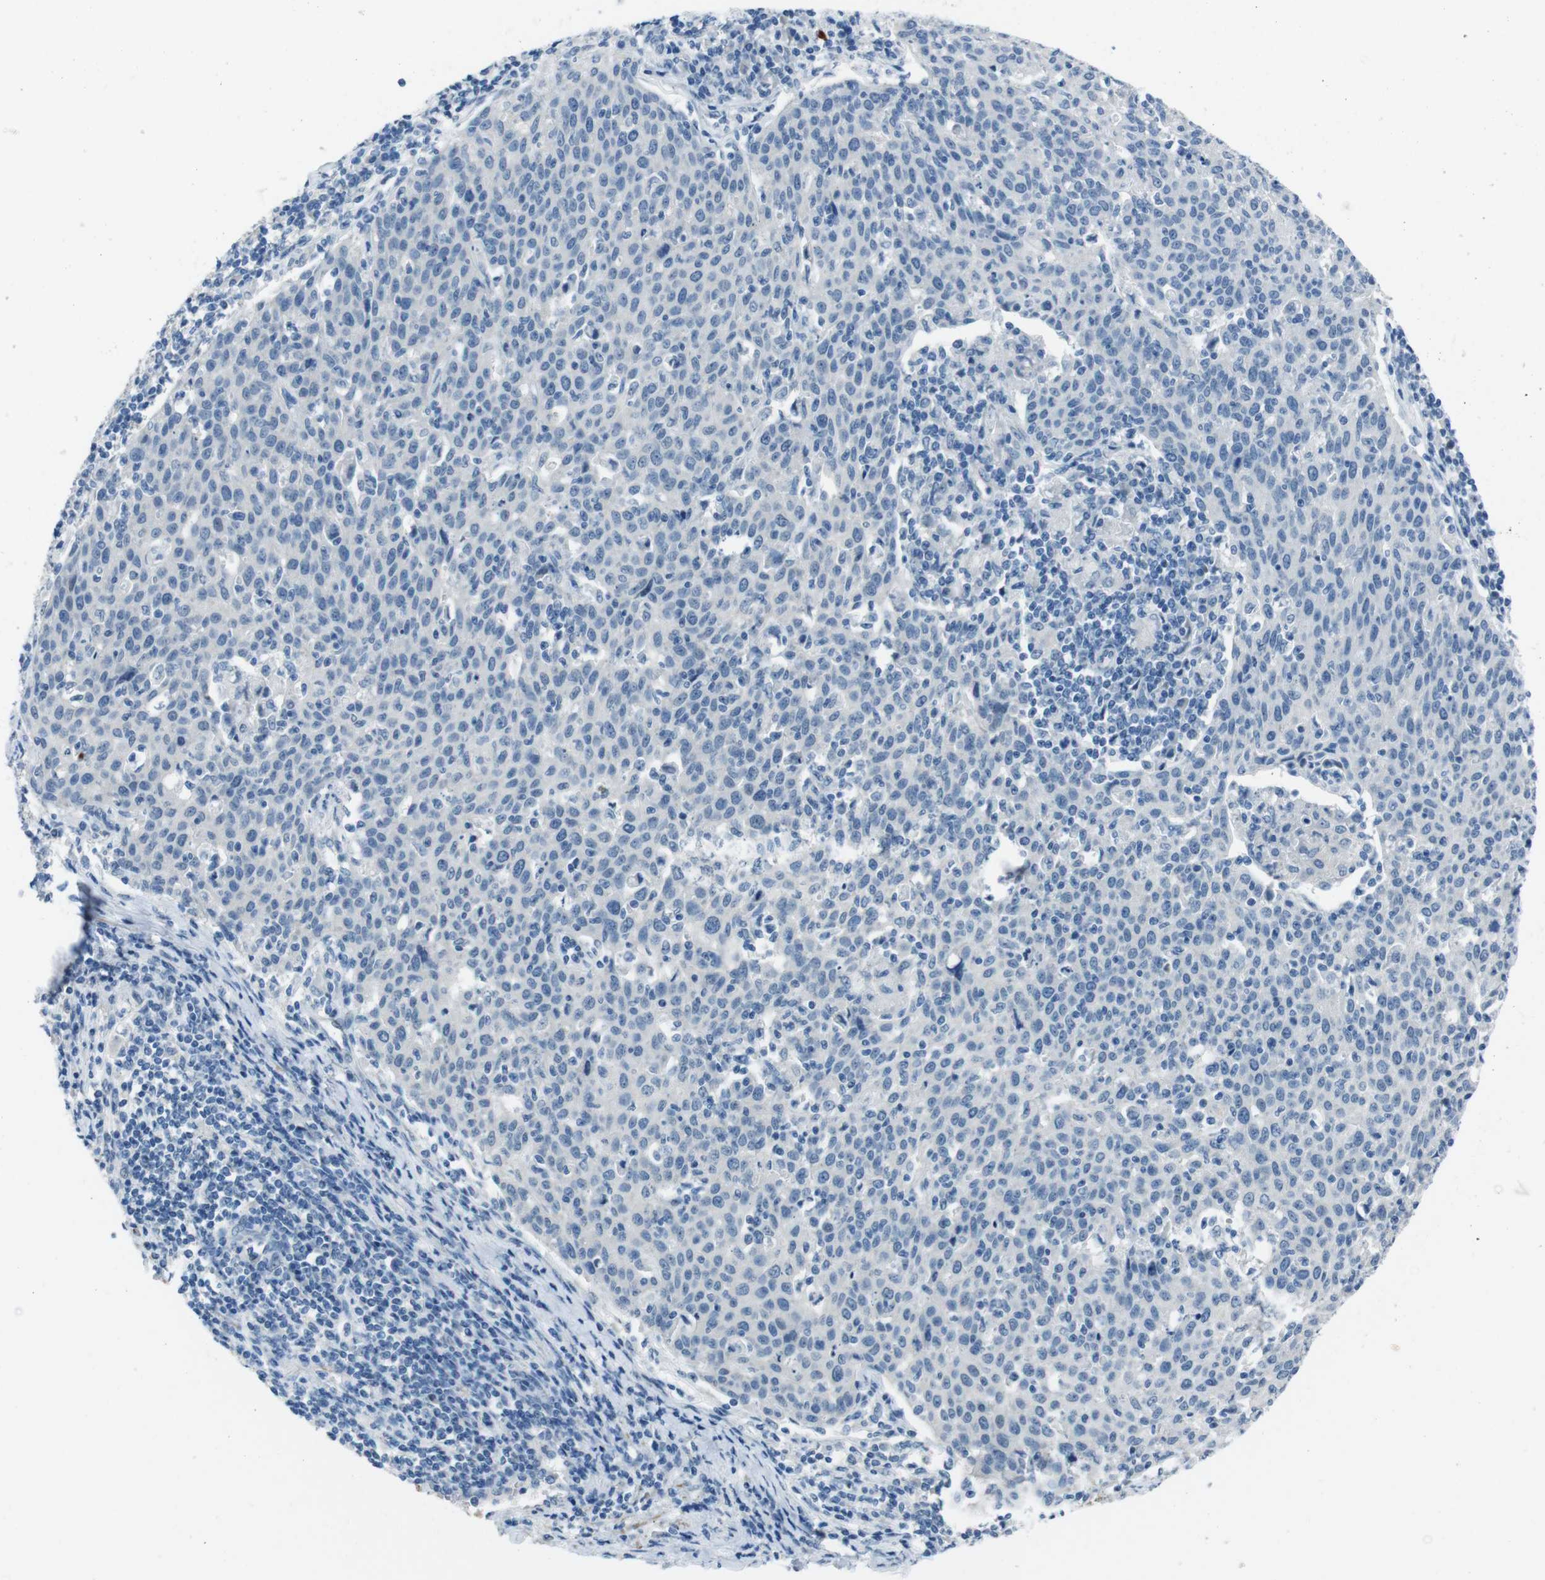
{"staining": {"intensity": "negative", "quantity": "none", "location": "none"}, "tissue": "cervical cancer", "cell_type": "Tumor cells", "image_type": "cancer", "snomed": [{"axis": "morphology", "description": "Squamous cell carcinoma, NOS"}, {"axis": "topography", "description": "Cervix"}], "caption": "Cervical cancer was stained to show a protein in brown. There is no significant expression in tumor cells. (DAB (3,3'-diaminobenzidine) IHC visualized using brightfield microscopy, high magnification).", "gene": "HRH2", "patient": {"sex": "female", "age": 38}}